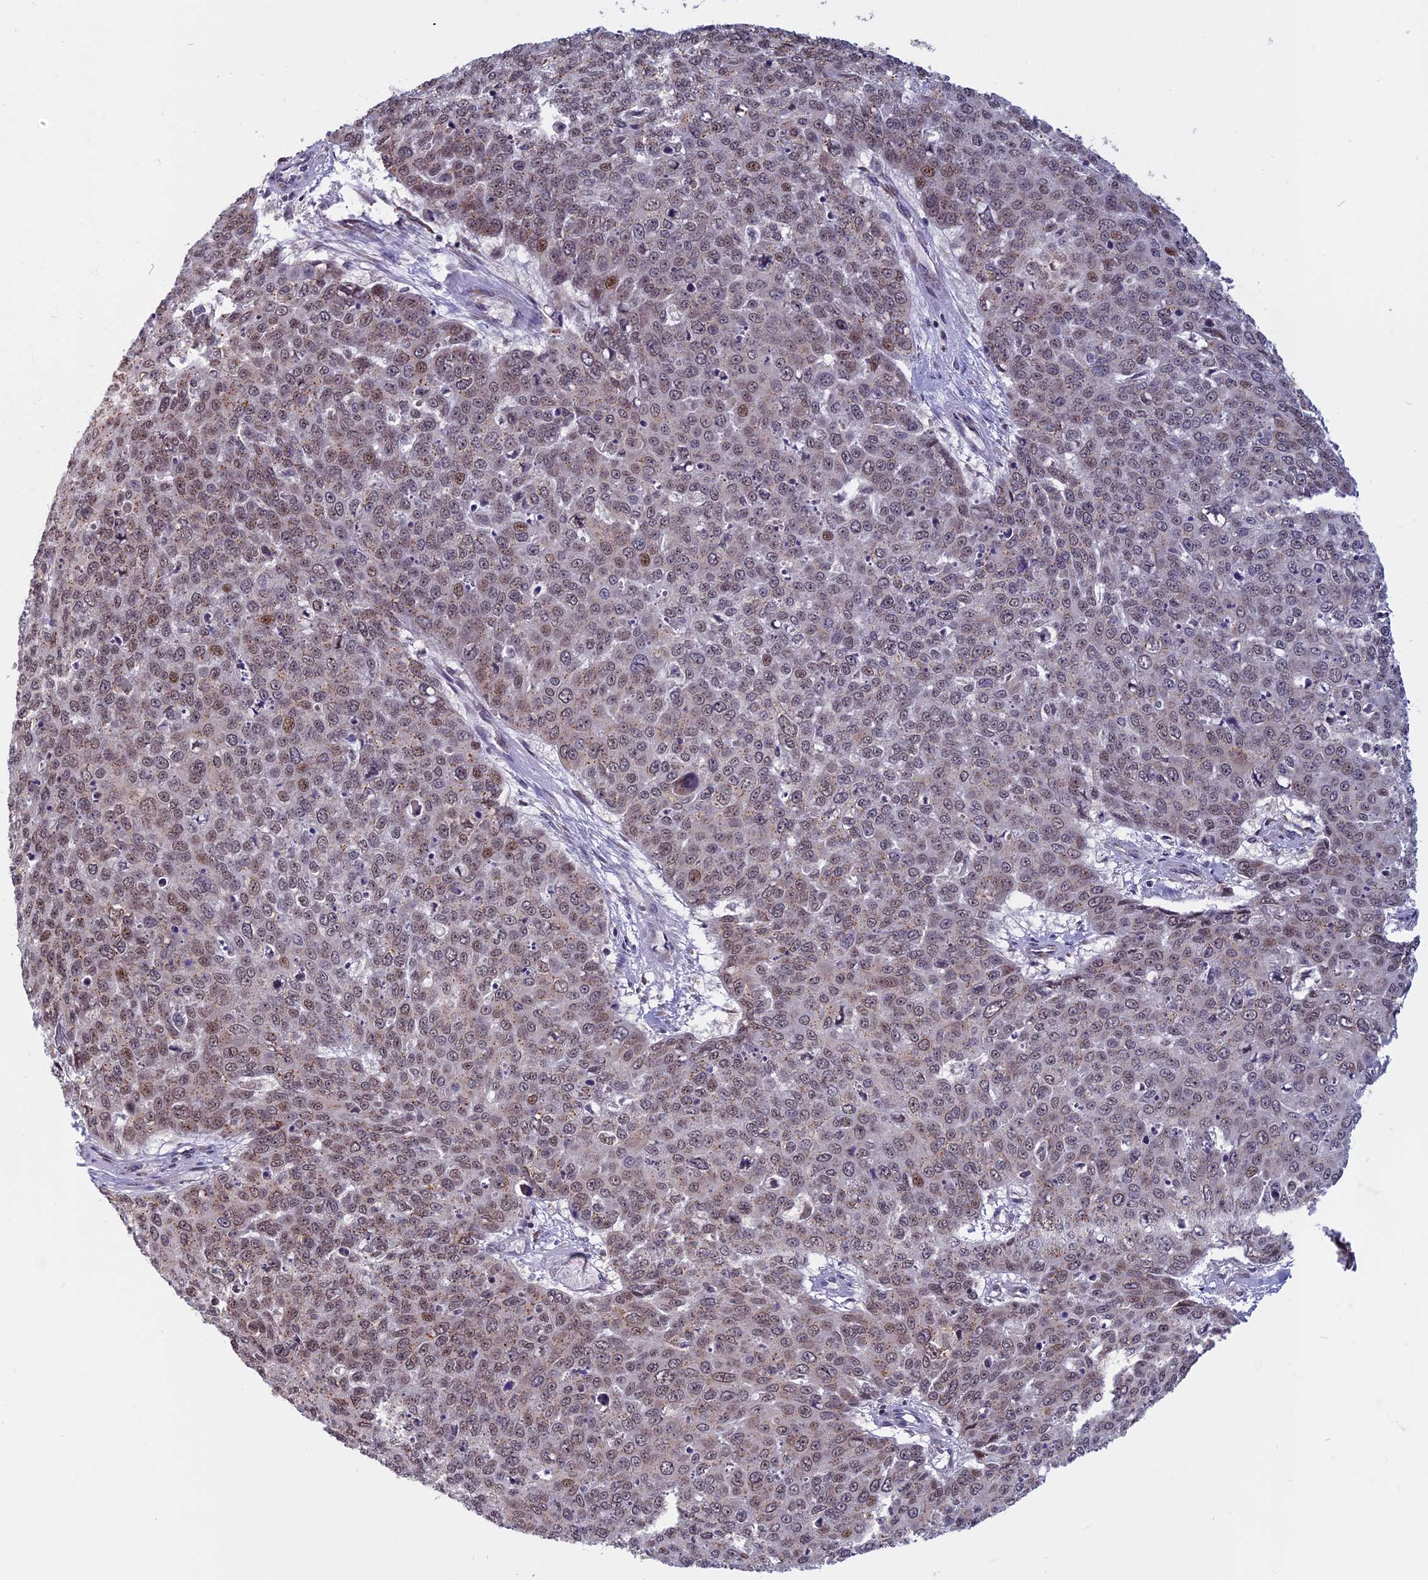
{"staining": {"intensity": "weak", "quantity": "<25%", "location": "cytoplasmic/membranous,nuclear"}, "tissue": "skin cancer", "cell_type": "Tumor cells", "image_type": "cancer", "snomed": [{"axis": "morphology", "description": "Squamous cell carcinoma, NOS"}, {"axis": "topography", "description": "Skin"}], "caption": "Photomicrograph shows no protein staining in tumor cells of skin cancer tissue. (Stains: DAB IHC with hematoxylin counter stain, Microscopy: brightfield microscopy at high magnification).", "gene": "CCDC113", "patient": {"sex": "male", "age": 71}}